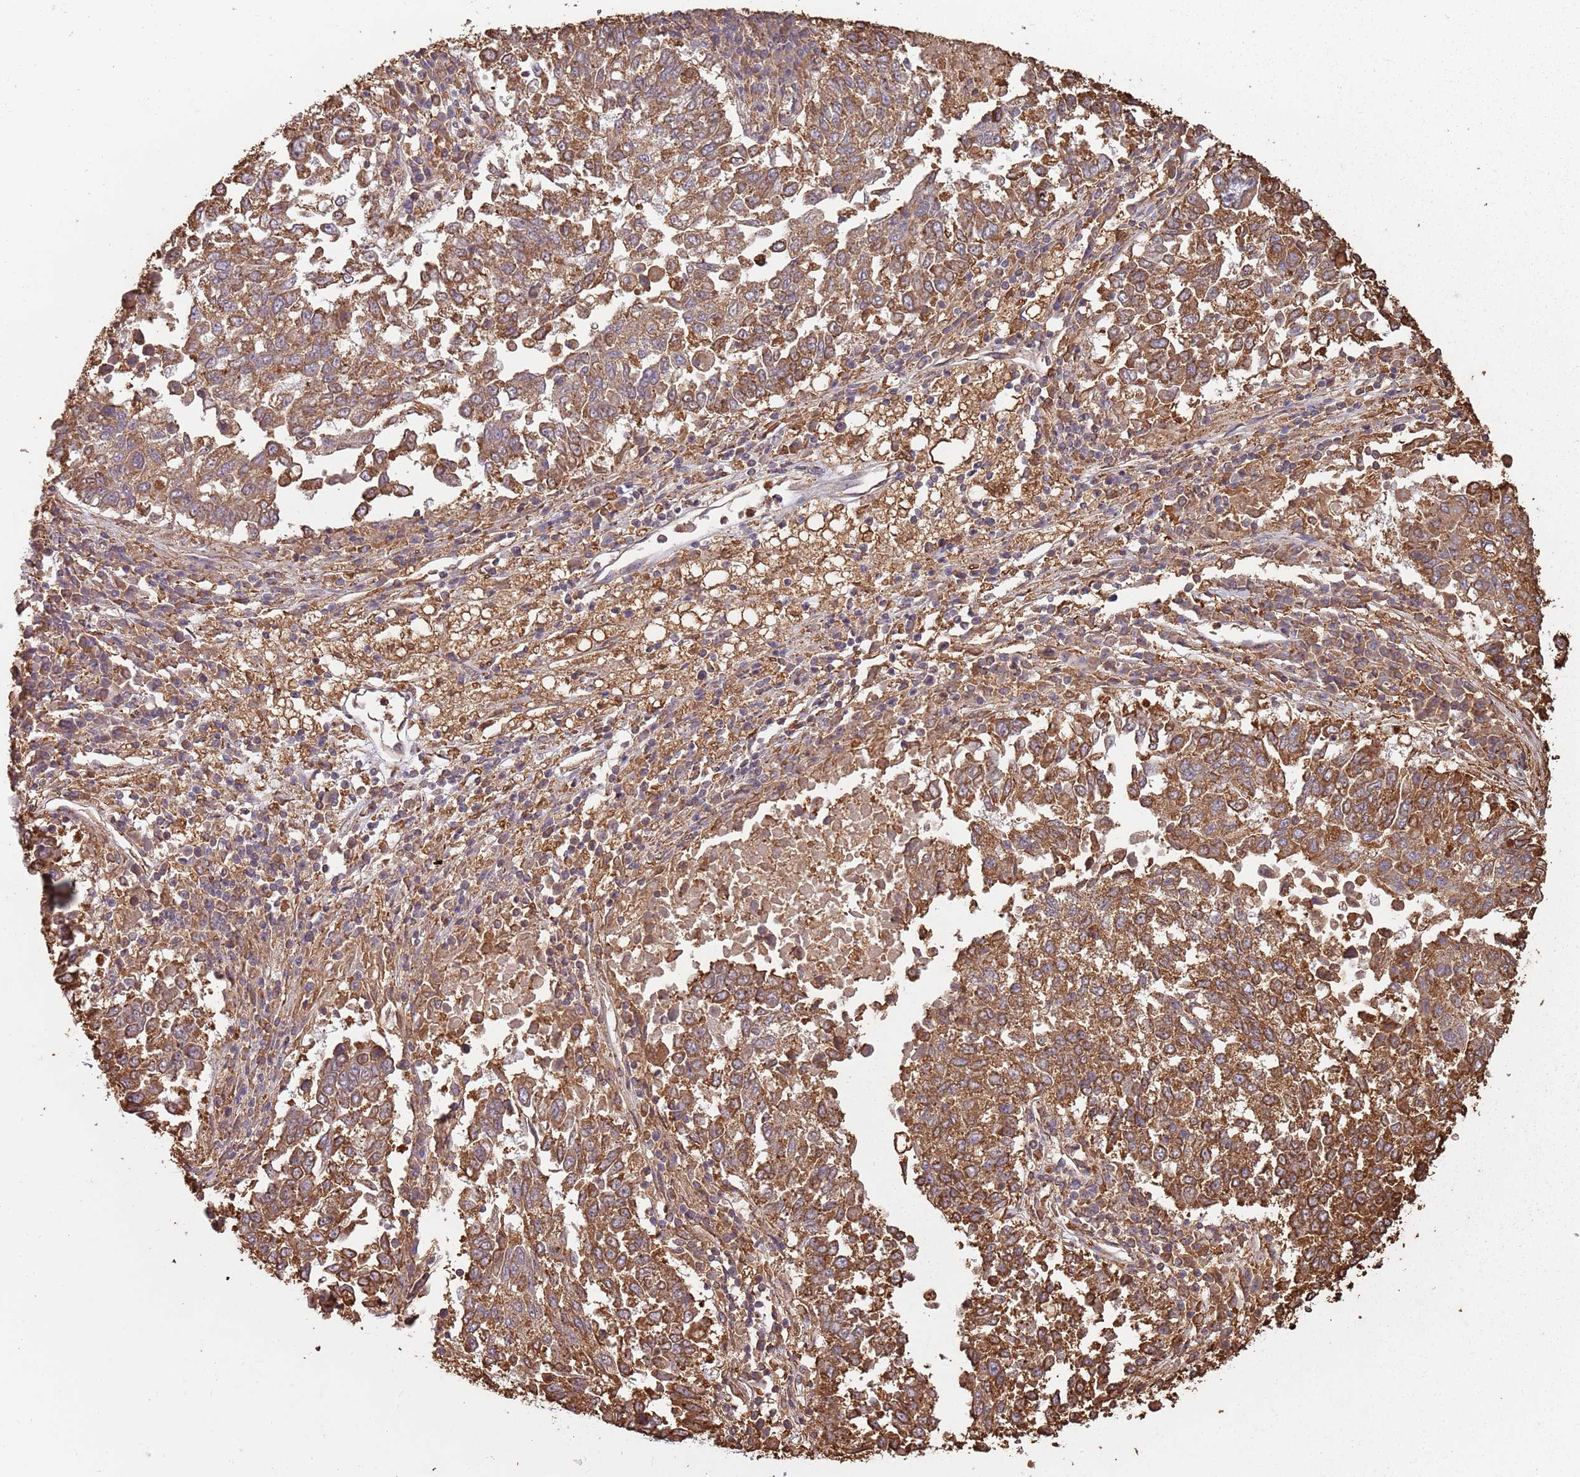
{"staining": {"intensity": "strong", "quantity": ">75%", "location": "cytoplasmic/membranous"}, "tissue": "lung cancer", "cell_type": "Tumor cells", "image_type": "cancer", "snomed": [{"axis": "morphology", "description": "Squamous cell carcinoma, NOS"}, {"axis": "topography", "description": "Lung"}], "caption": "A histopathology image of human lung squamous cell carcinoma stained for a protein reveals strong cytoplasmic/membranous brown staining in tumor cells.", "gene": "ATOSB", "patient": {"sex": "male", "age": 73}}